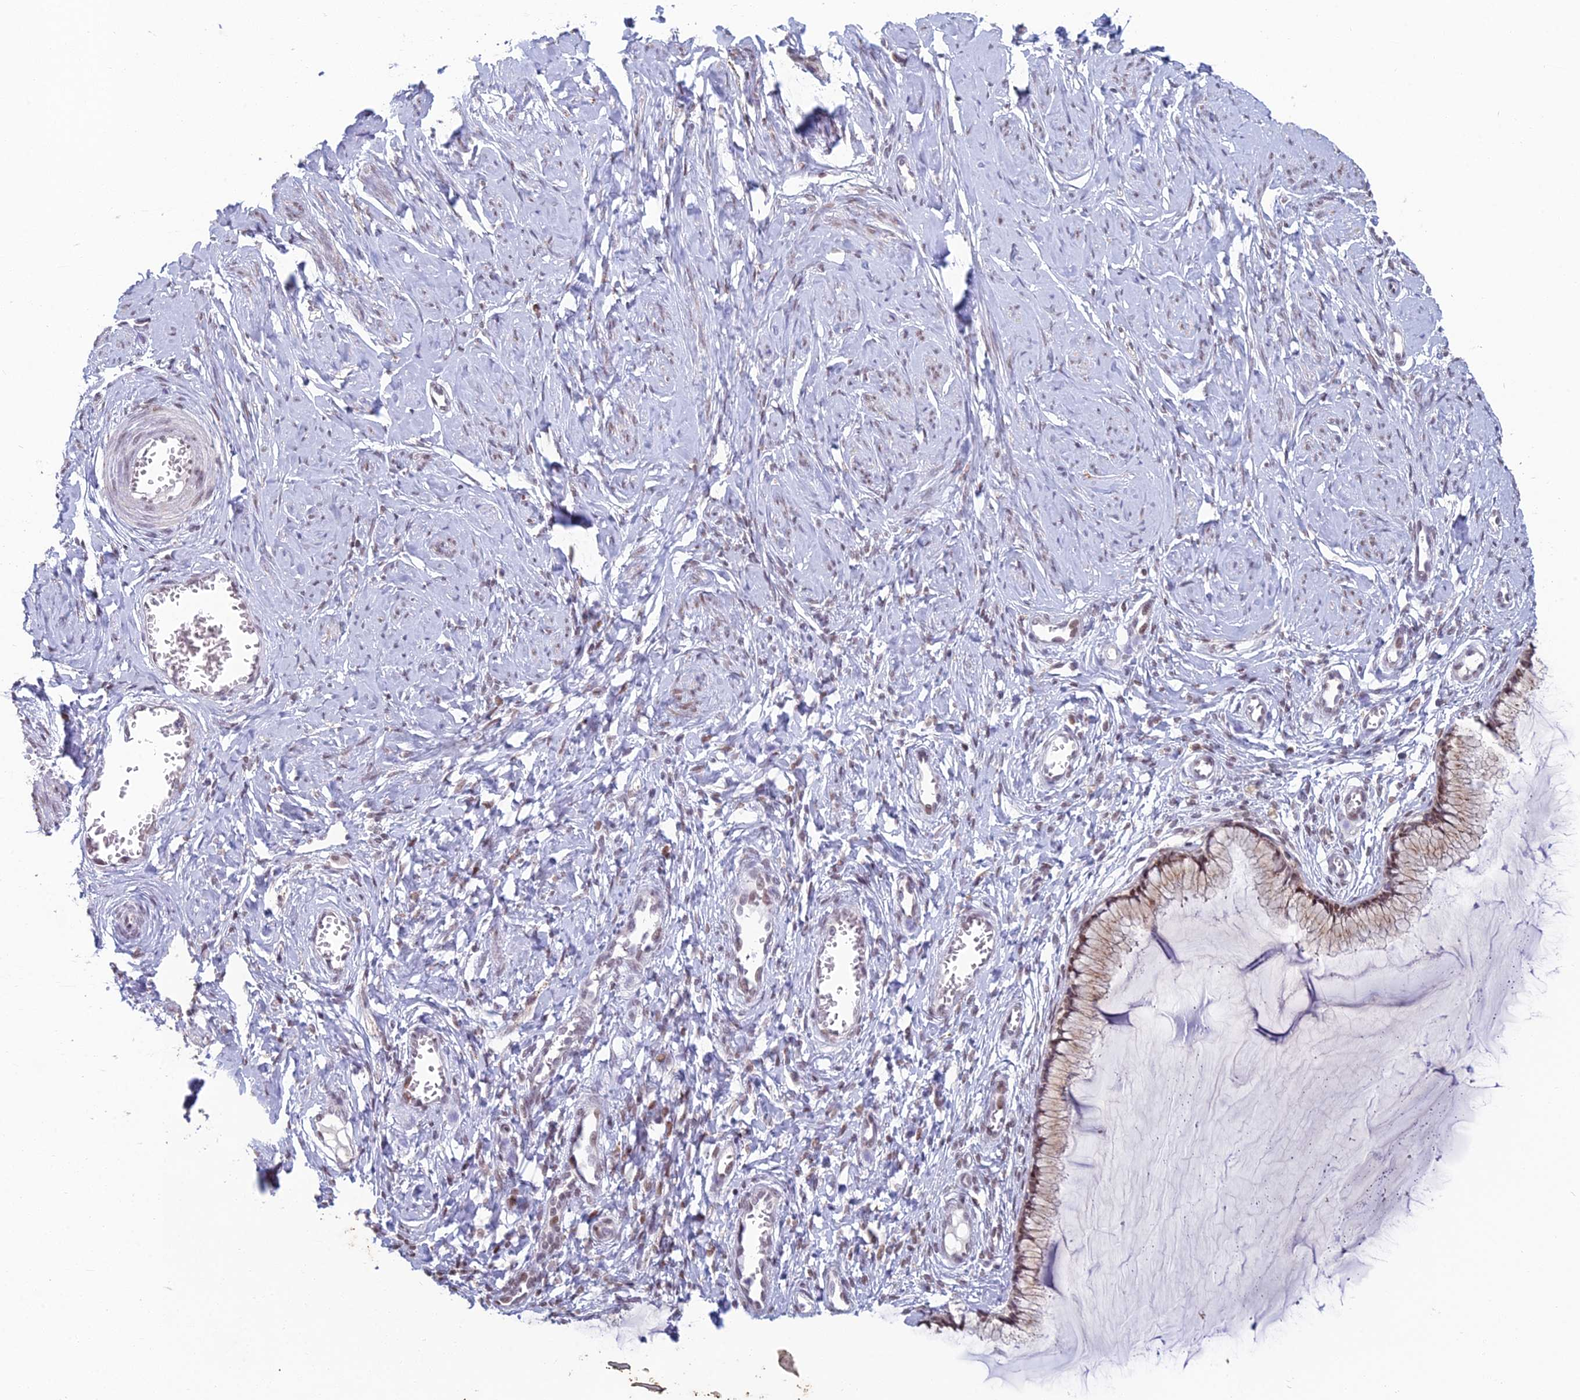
{"staining": {"intensity": "moderate", "quantity": ">75%", "location": "cytoplasmic/membranous,nuclear"}, "tissue": "cervix", "cell_type": "Glandular cells", "image_type": "normal", "snomed": [{"axis": "morphology", "description": "Normal tissue, NOS"}, {"axis": "morphology", "description": "Adenocarcinoma, NOS"}, {"axis": "topography", "description": "Cervix"}], "caption": "IHC image of benign cervix: cervix stained using immunohistochemistry shows medium levels of moderate protein expression localized specifically in the cytoplasmic/membranous,nuclear of glandular cells, appearing as a cytoplasmic/membranous,nuclear brown color.", "gene": "ABHD17A", "patient": {"sex": "female", "age": 29}}